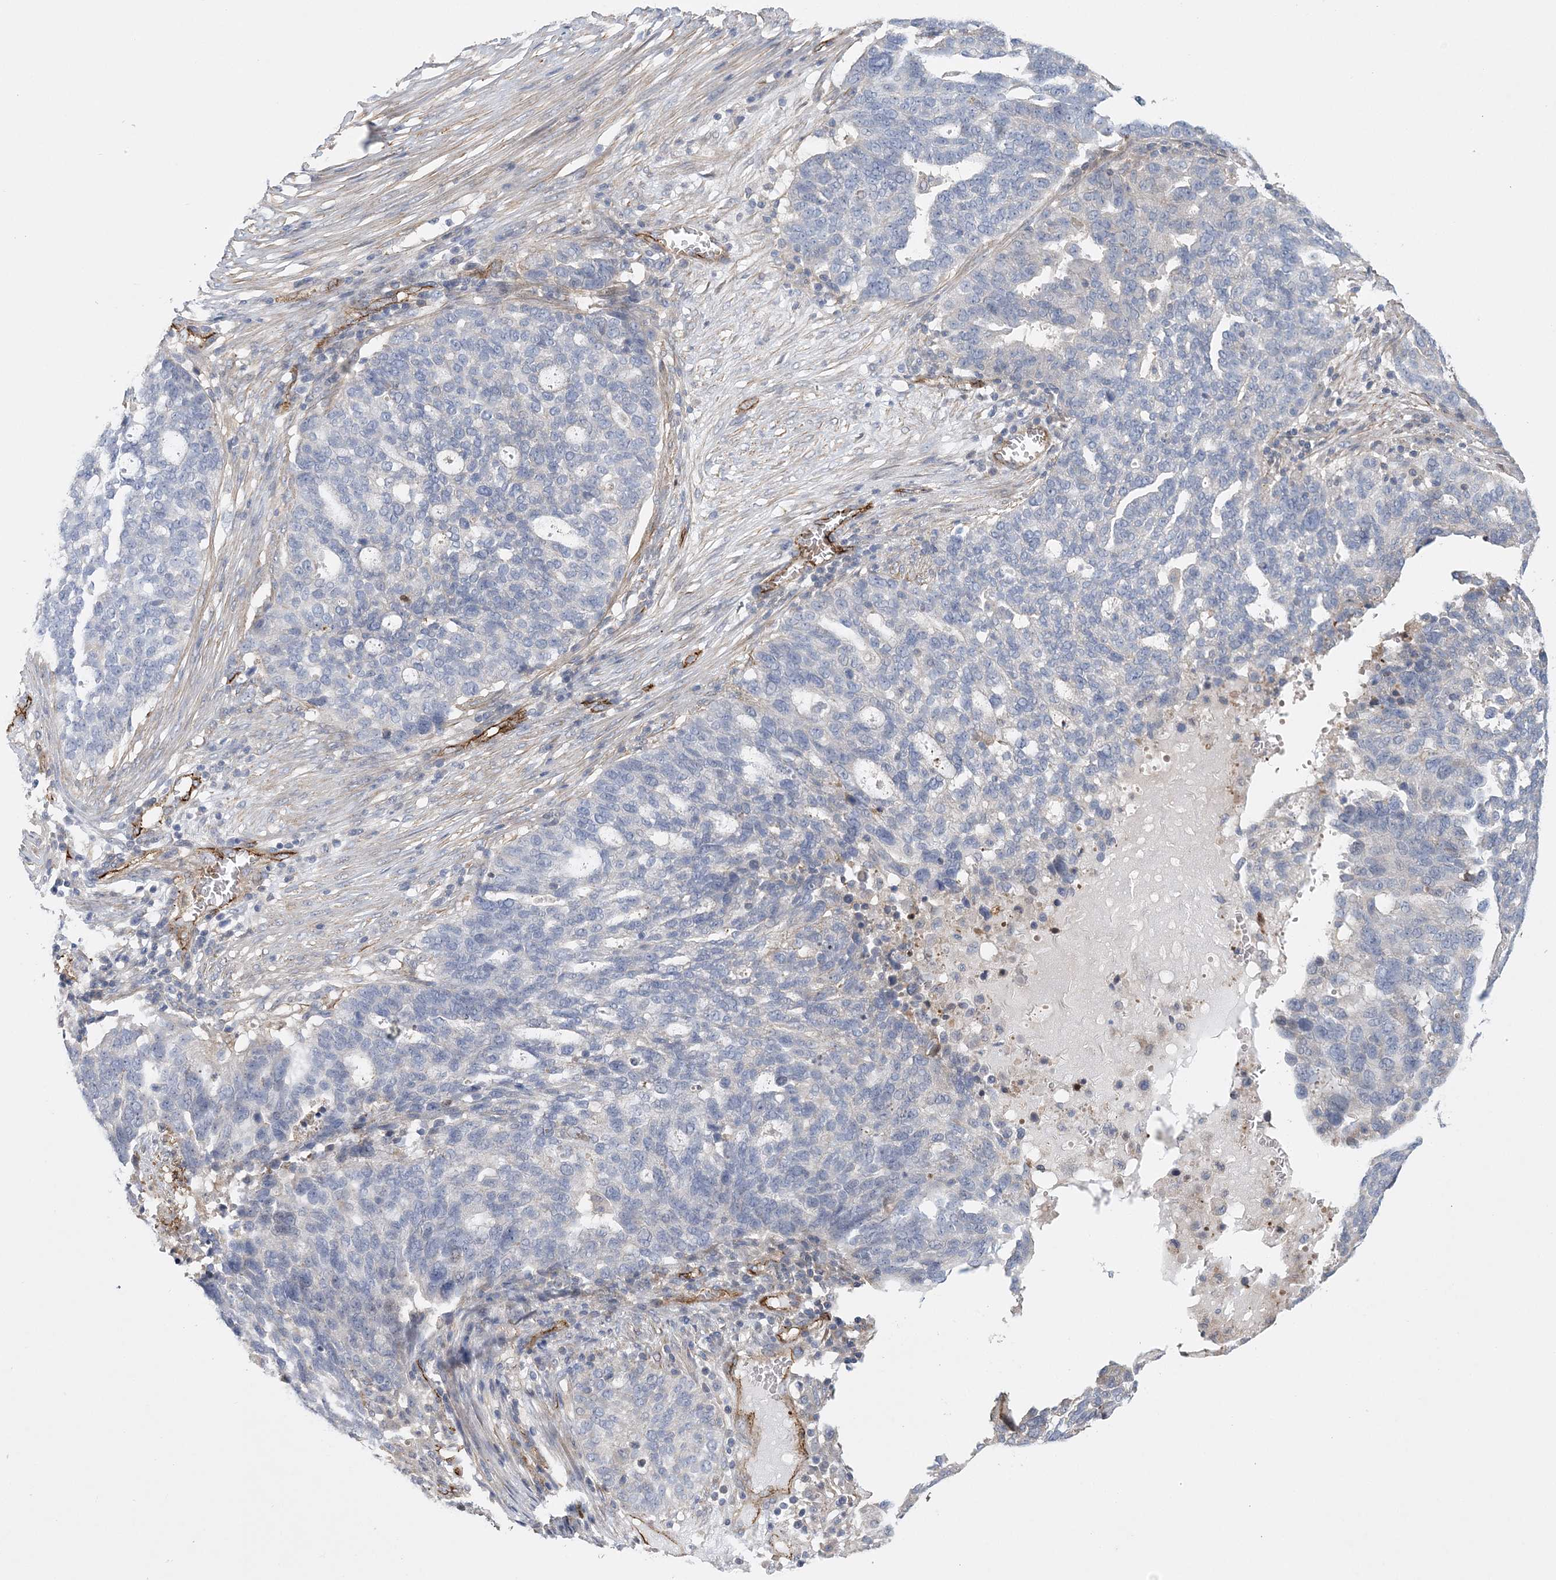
{"staining": {"intensity": "negative", "quantity": "none", "location": "none"}, "tissue": "ovarian cancer", "cell_type": "Tumor cells", "image_type": "cancer", "snomed": [{"axis": "morphology", "description": "Cystadenocarcinoma, serous, NOS"}, {"axis": "topography", "description": "Ovary"}], "caption": "A micrograph of ovarian cancer stained for a protein demonstrates no brown staining in tumor cells.", "gene": "CALN1", "patient": {"sex": "female", "age": 59}}